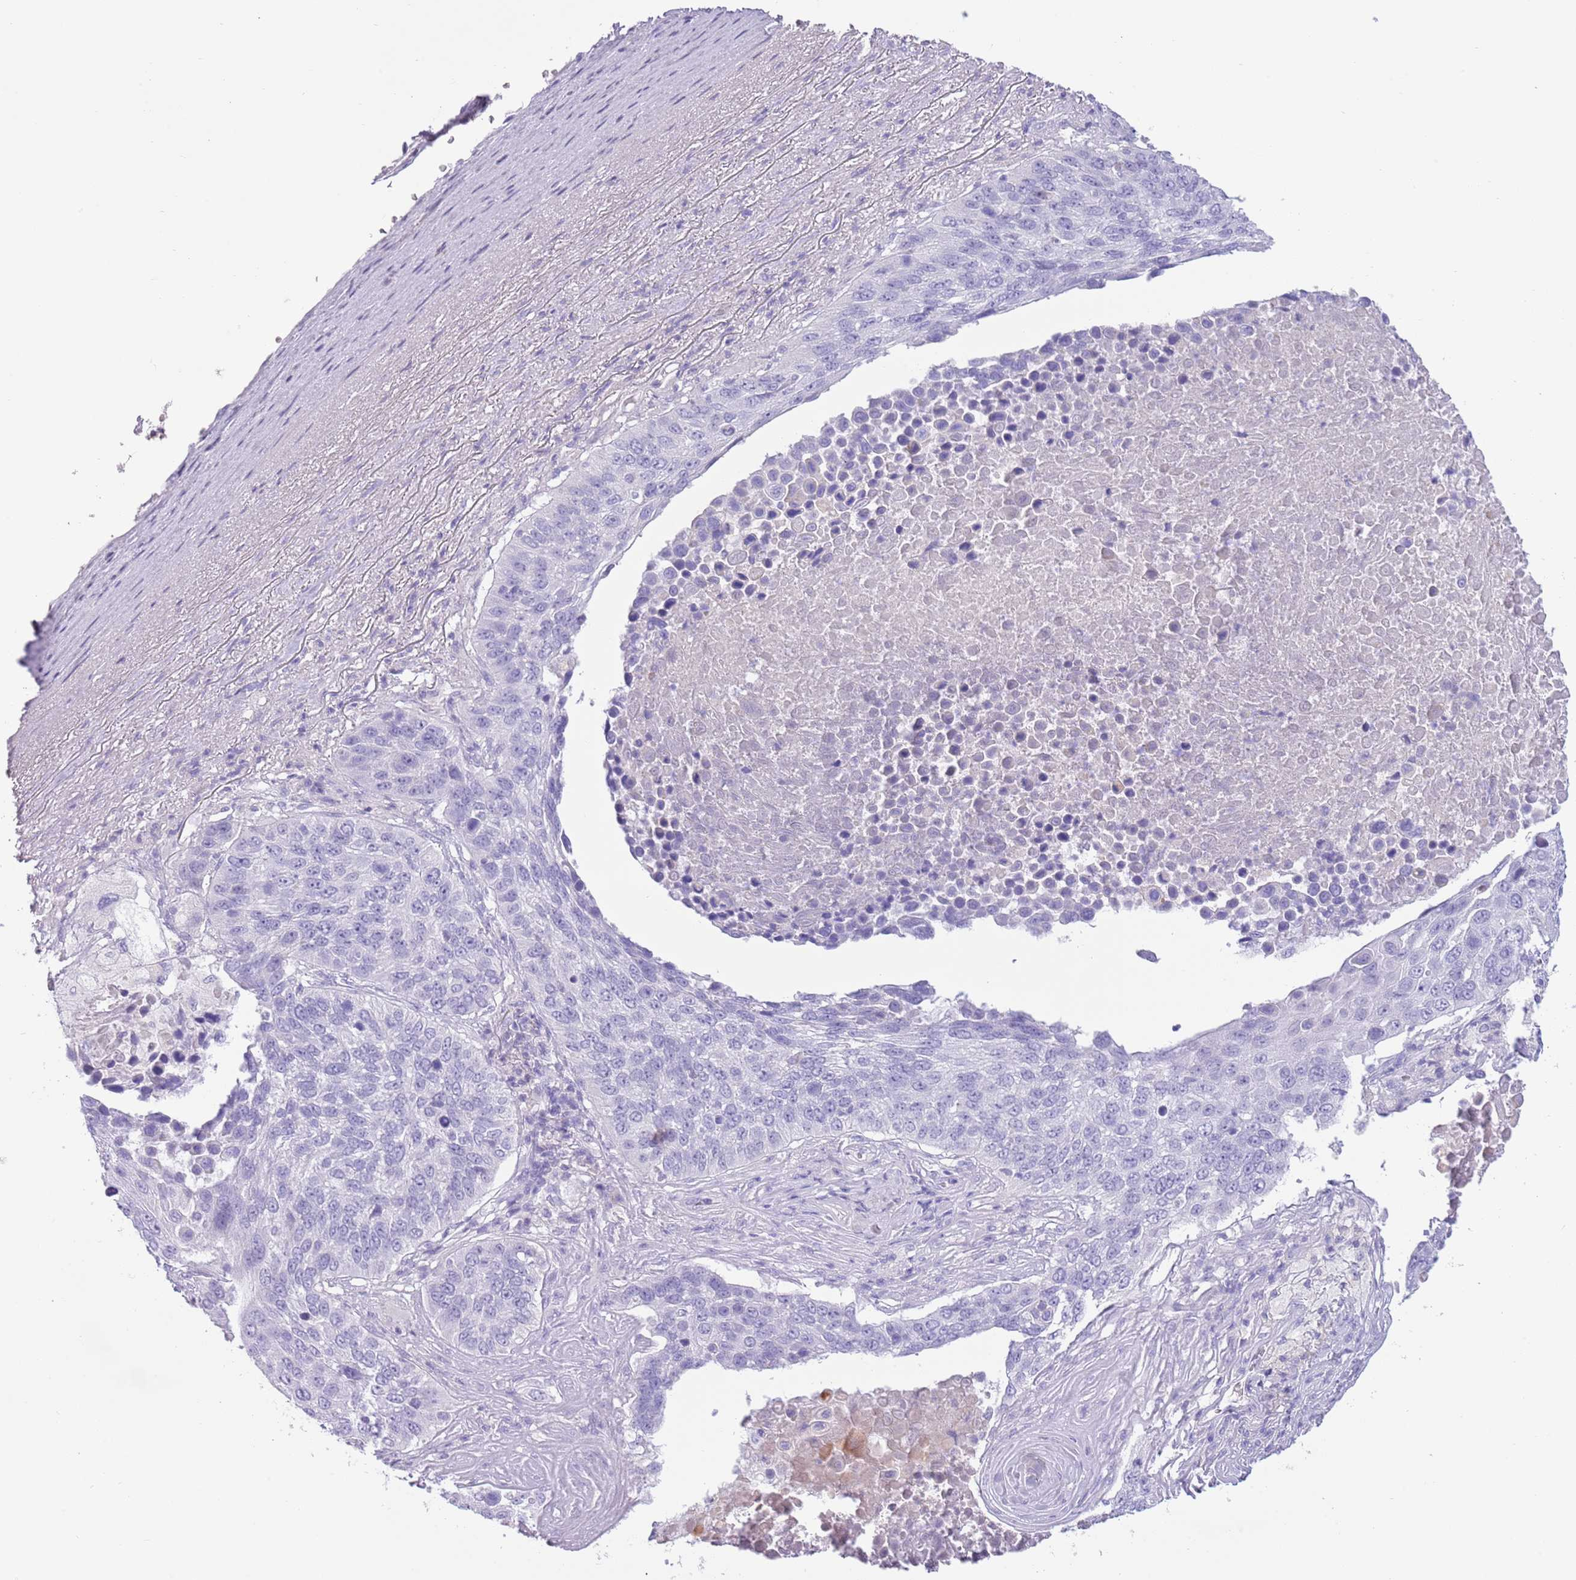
{"staining": {"intensity": "negative", "quantity": "none", "location": "none"}, "tissue": "lung cancer", "cell_type": "Tumor cells", "image_type": "cancer", "snomed": [{"axis": "morphology", "description": "Normal tissue, NOS"}, {"axis": "morphology", "description": "Squamous cell carcinoma, NOS"}, {"axis": "topography", "description": "Lymph node"}, {"axis": "topography", "description": "Lung"}], "caption": "DAB (3,3'-diaminobenzidine) immunohistochemical staining of human squamous cell carcinoma (lung) demonstrates no significant positivity in tumor cells.", "gene": "TOX2", "patient": {"sex": "male", "age": 66}}